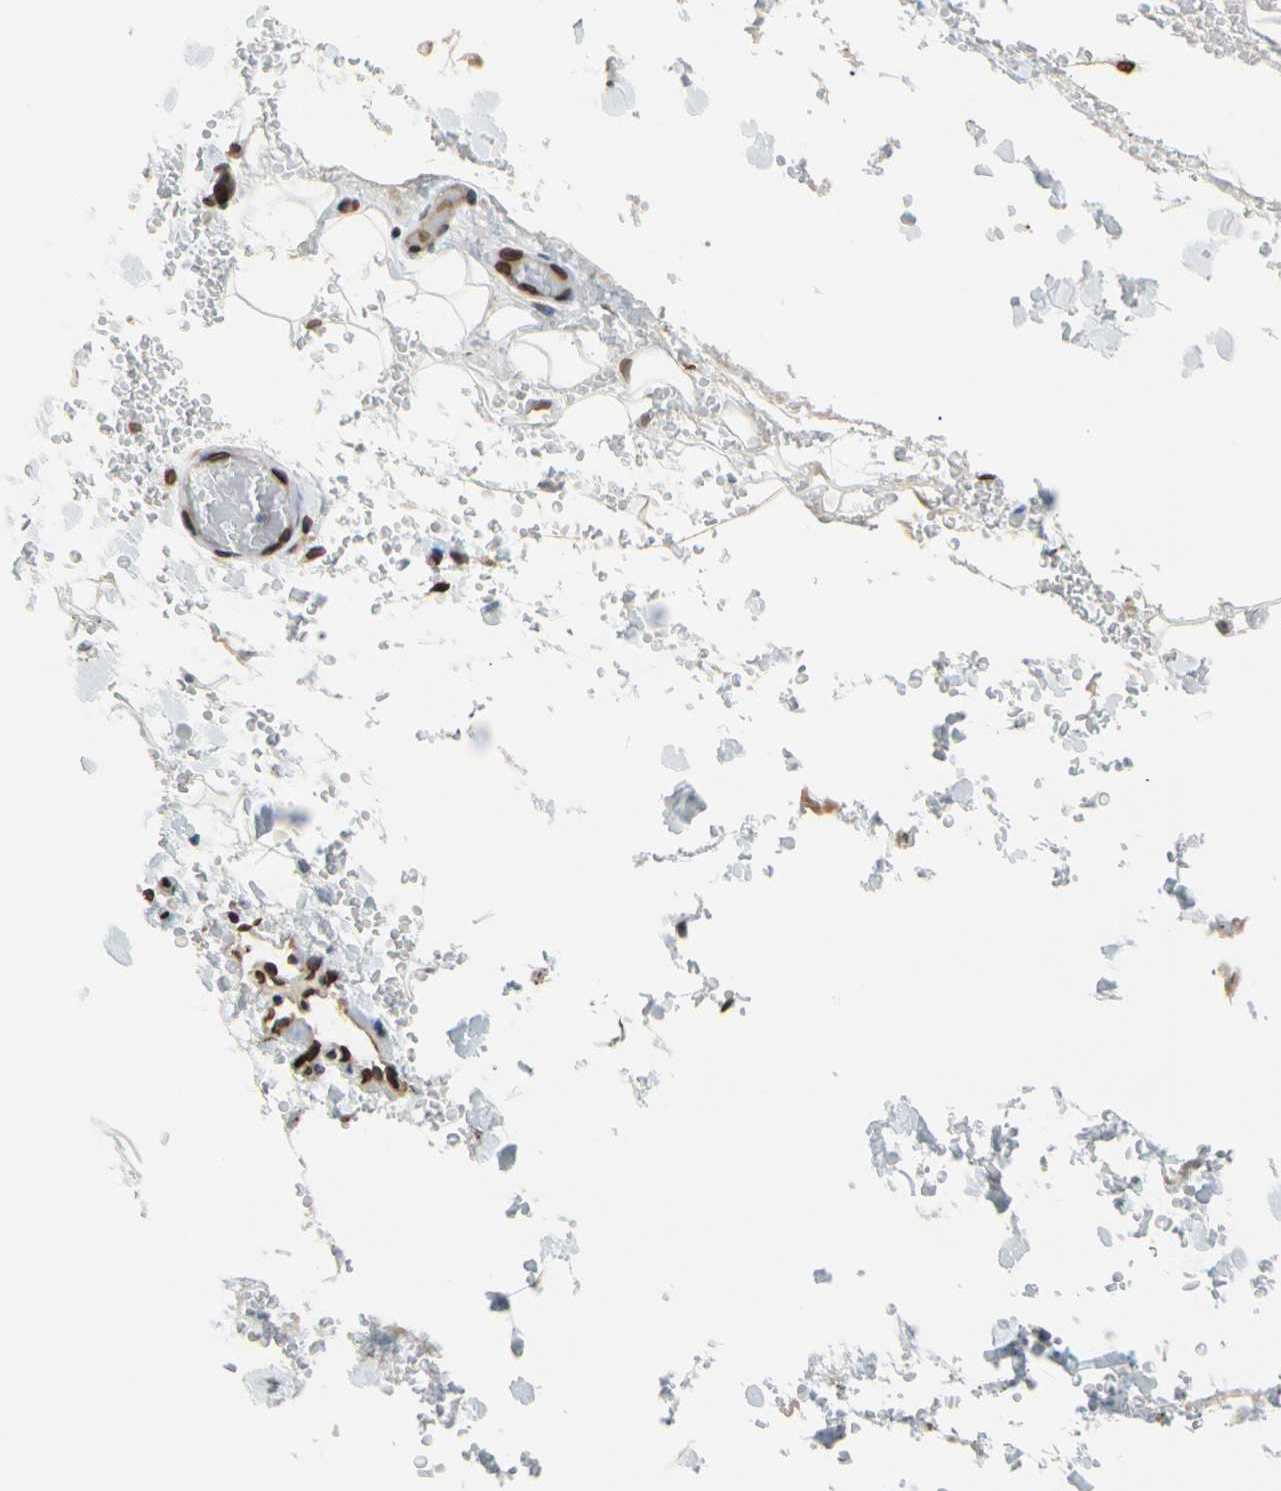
{"staining": {"intensity": "strong", "quantity": ">75%", "location": "nuclear"}, "tissue": "adipose tissue", "cell_type": "Adipocytes", "image_type": "normal", "snomed": [{"axis": "morphology", "description": "Normal tissue, NOS"}, {"axis": "morphology", "description": "Inflammation, NOS"}, {"axis": "topography", "description": "Breast"}], "caption": "Adipose tissue was stained to show a protein in brown. There is high levels of strong nuclear staining in about >75% of adipocytes. Nuclei are stained in blue.", "gene": "SUN1", "patient": {"sex": "female", "age": 65}}